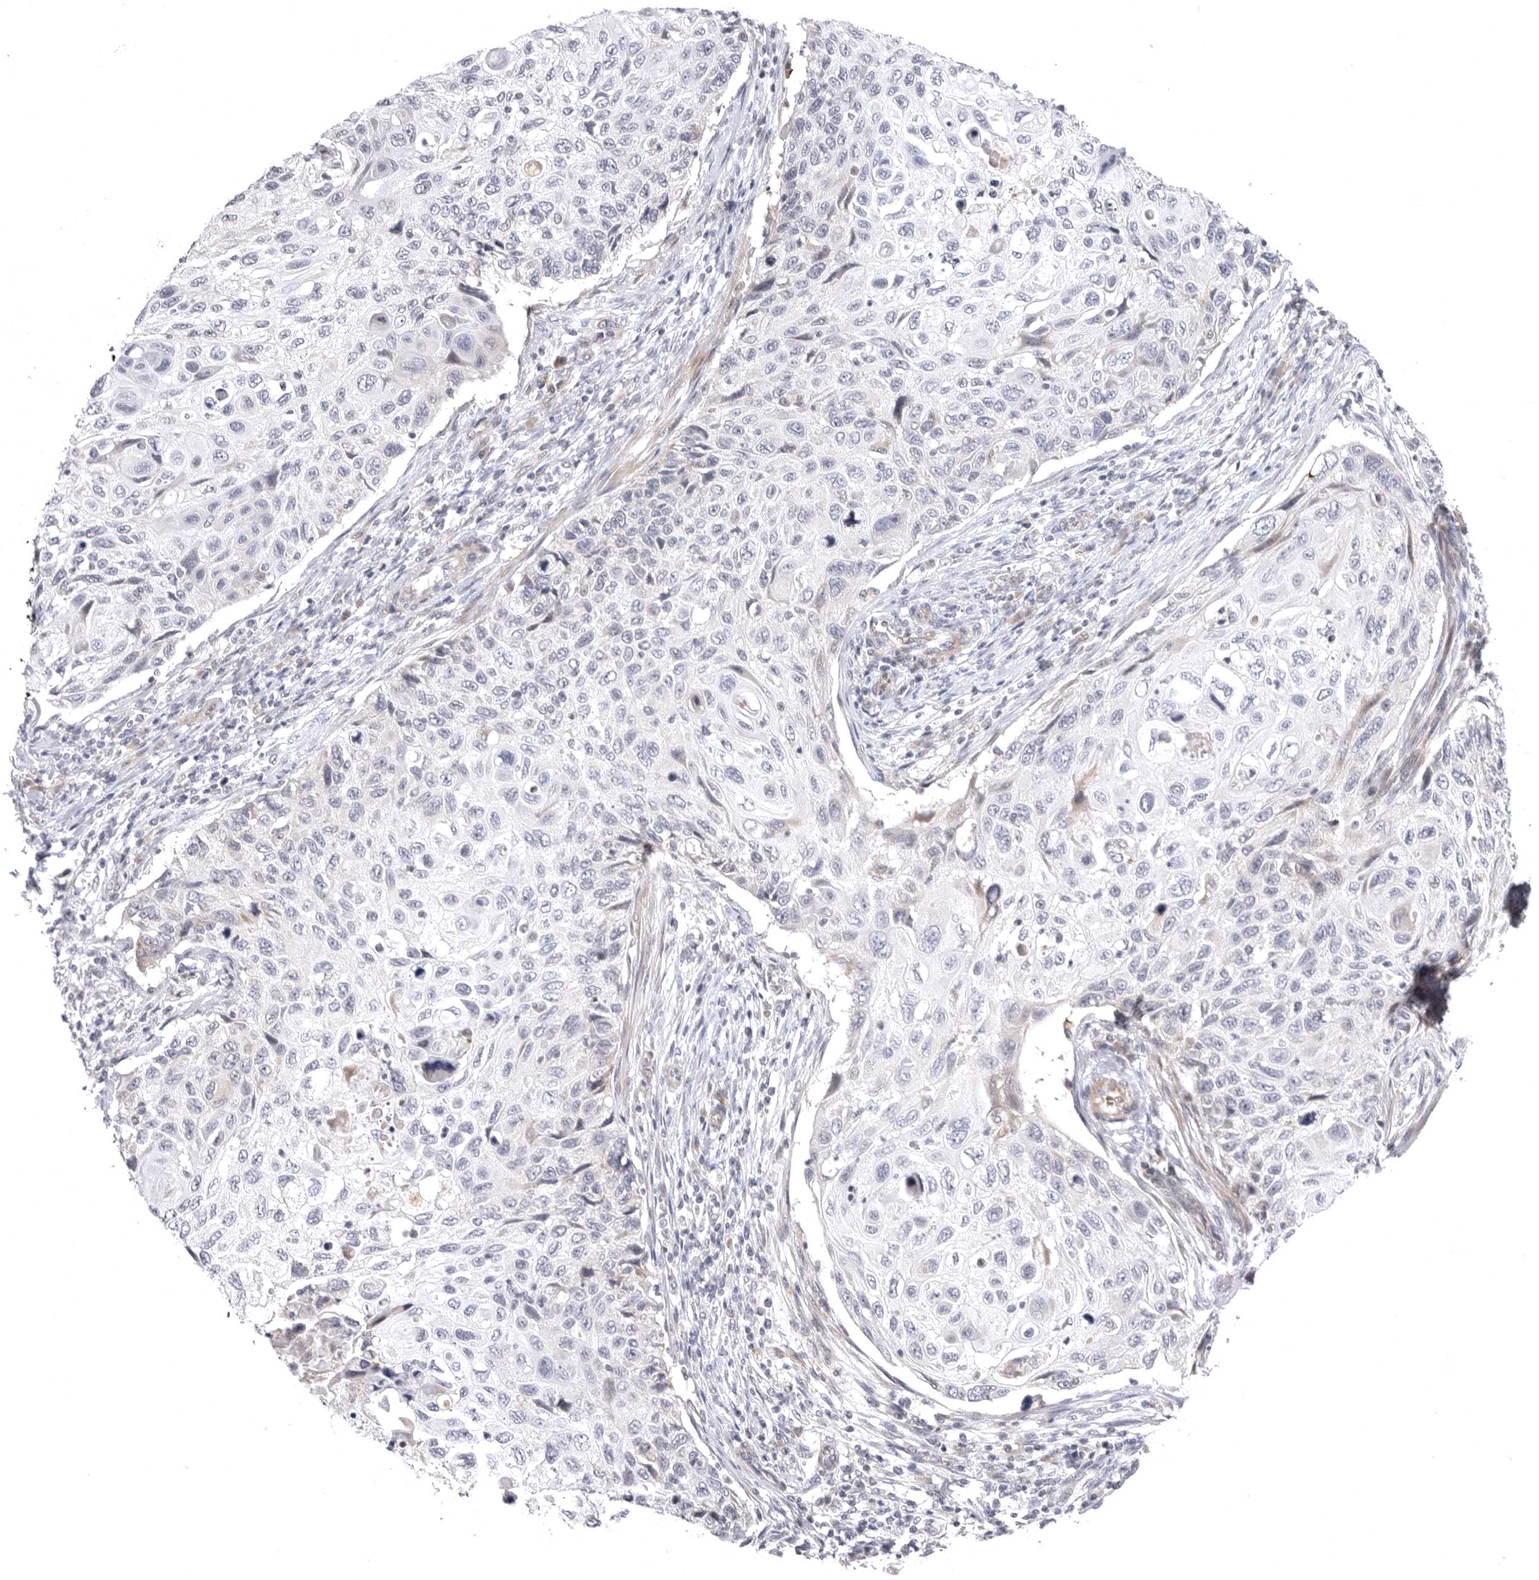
{"staining": {"intensity": "negative", "quantity": "none", "location": "none"}, "tissue": "cervical cancer", "cell_type": "Tumor cells", "image_type": "cancer", "snomed": [{"axis": "morphology", "description": "Squamous cell carcinoma, NOS"}, {"axis": "topography", "description": "Cervix"}], "caption": "Immunohistochemical staining of cervical cancer (squamous cell carcinoma) exhibits no significant staining in tumor cells.", "gene": "CD300LD", "patient": {"sex": "female", "age": 70}}